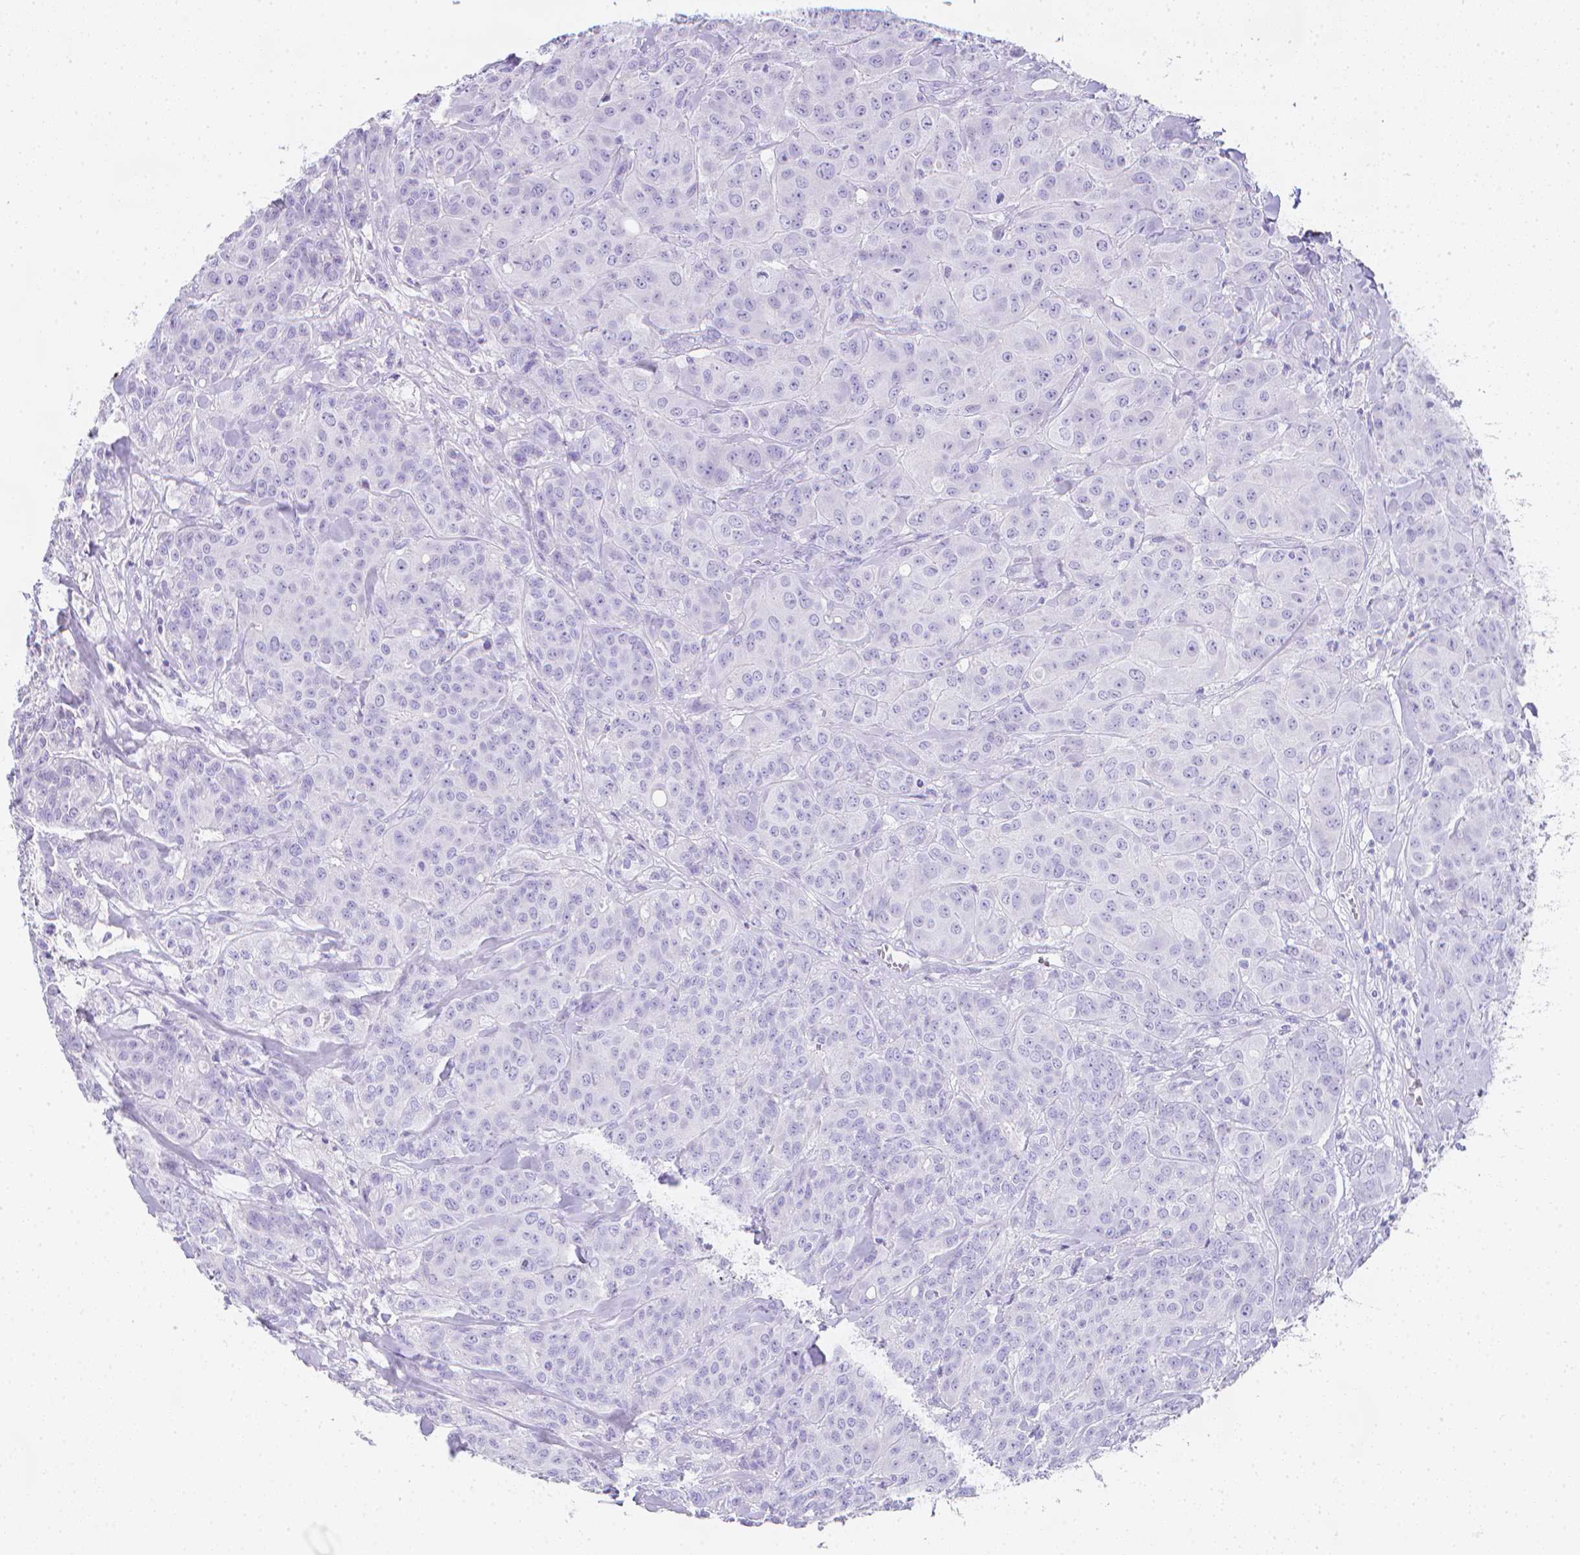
{"staining": {"intensity": "negative", "quantity": "none", "location": "none"}, "tissue": "breast cancer", "cell_type": "Tumor cells", "image_type": "cancer", "snomed": [{"axis": "morphology", "description": "Normal tissue, NOS"}, {"axis": "morphology", "description": "Duct carcinoma"}, {"axis": "topography", "description": "Breast"}], "caption": "Image shows no significant protein positivity in tumor cells of breast infiltrating ductal carcinoma.", "gene": "LGALS4", "patient": {"sex": "female", "age": 43}}